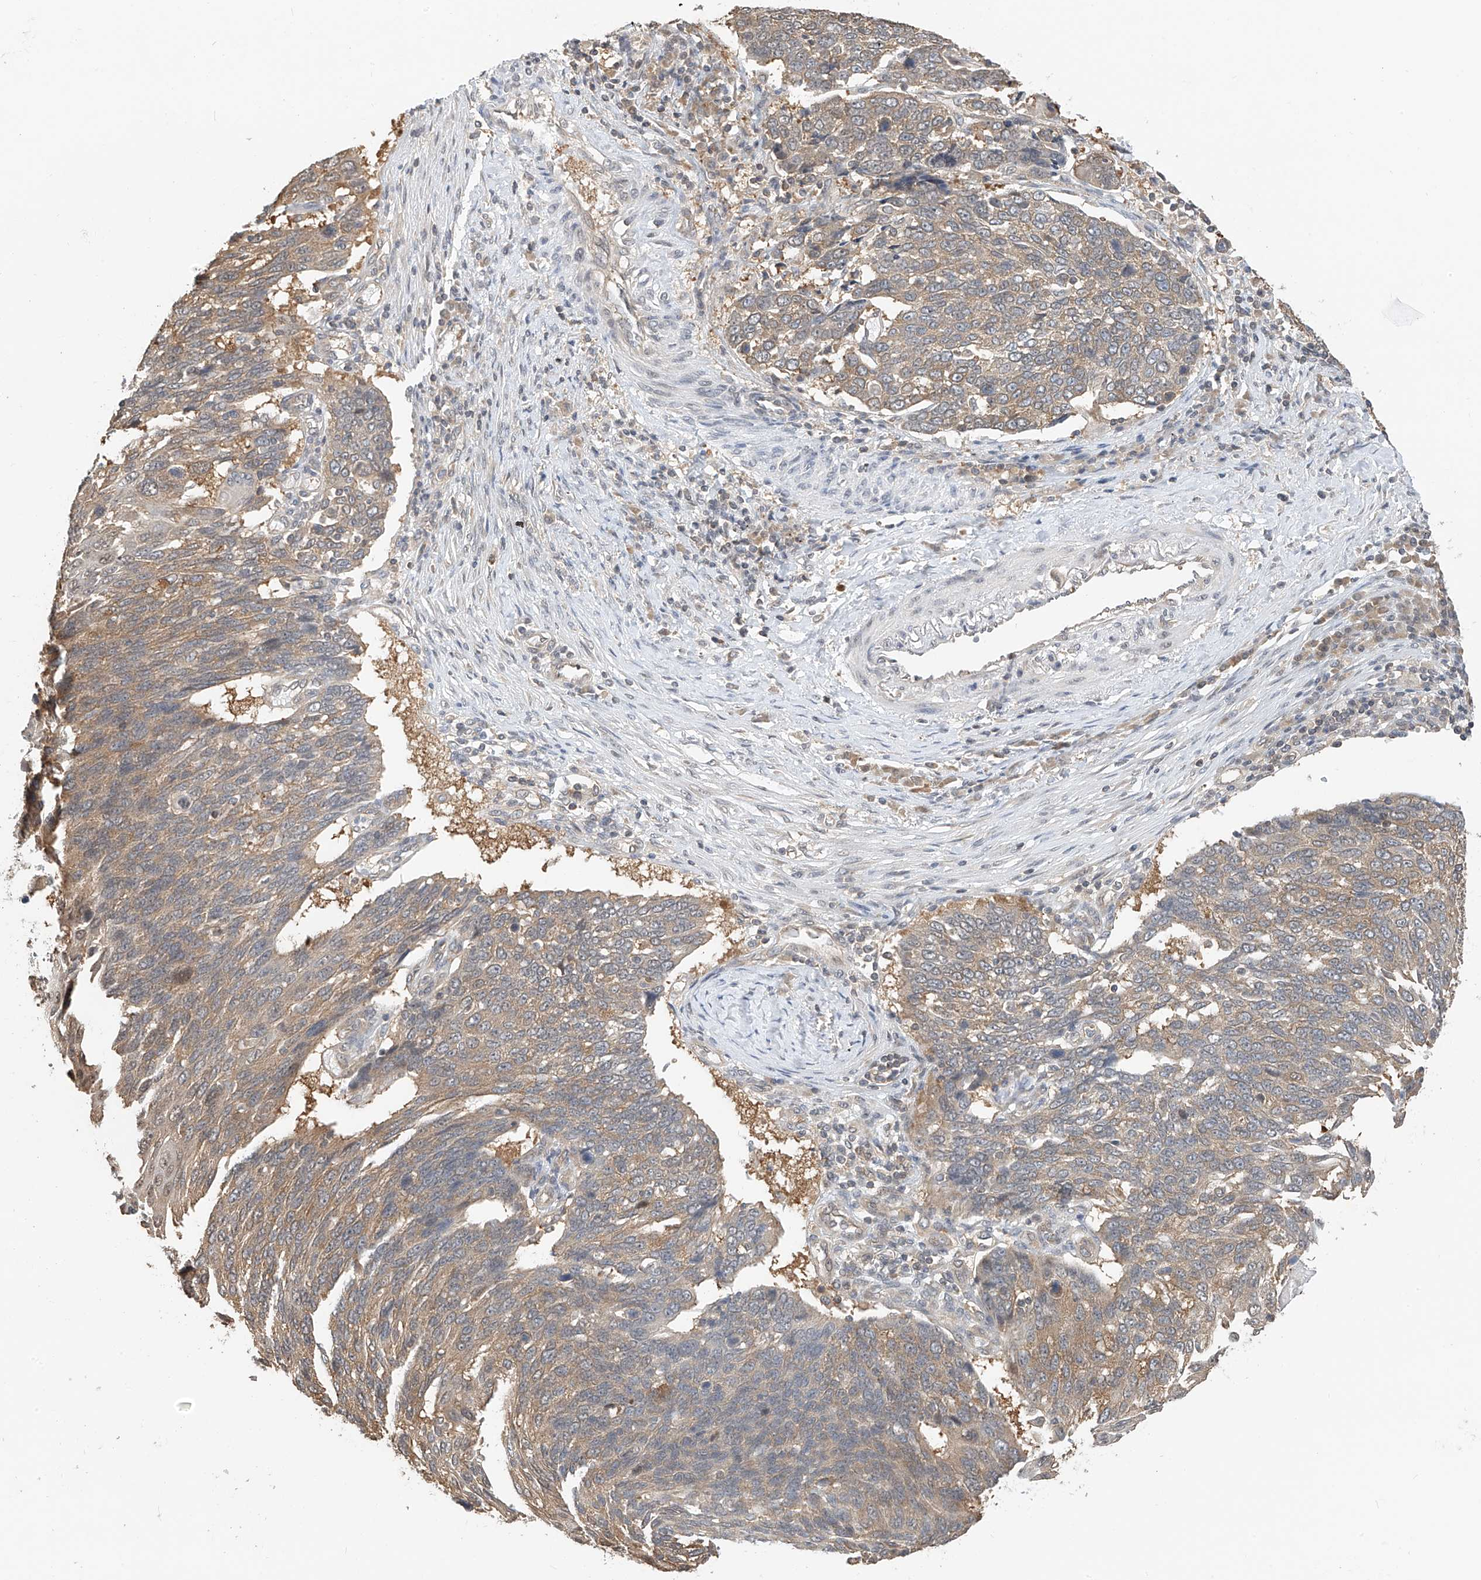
{"staining": {"intensity": "moderate", "quantity": ">75%", "location": "cytoplasmic/membranous,nuclear"}, "tissue": "lung cancer", "cell_type": "Tumor cells", "image_type": "cancer", "snomed": [{"axis": "morphology", "description": "Squamous cell carcinoma, NOS"}, {"axis": "topography", "description": "Lung"}], "caption": "An image of human squamous cell carcinoma (lung) stained for a protein exhibits moderate cytoplasmic/membranous and nuclear brown staining in tumor cells.", "gene": "PPA2", "patient": {"sex": "male", "age": 66}}